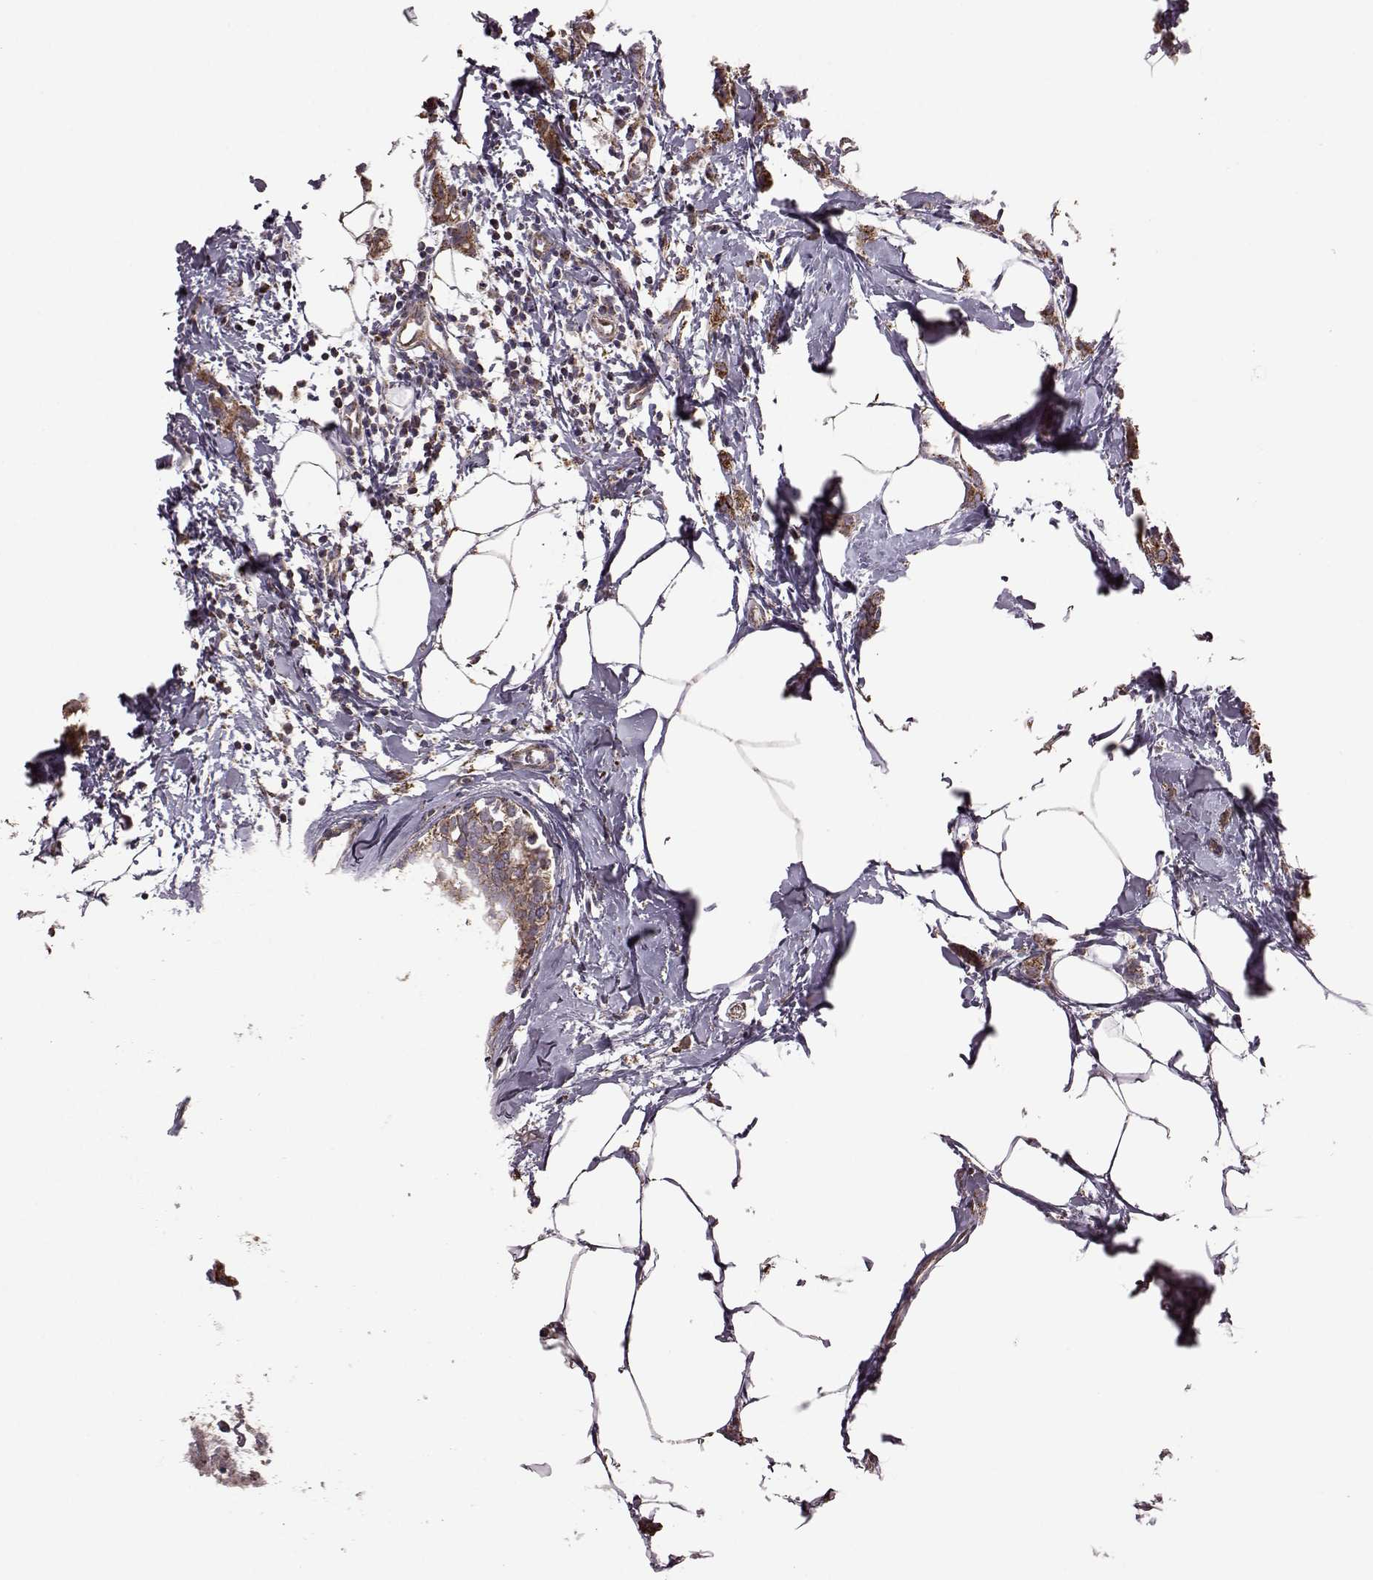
{"staining": {"intensity": "strong", "quantity": ">75%", "location": "cytoplasmic/membranous"}, "tissue": "breast cancer", "cell_type": "Tumor cells", "image_type": "cancer", "snomed": [{"axis": "morphology", "description": "Duct carcinoma"}, {"axis": "topography", "description": "Breast"}], "caption": "A high amount of strong cytoplasmic/membranous expression is present in about >75% of tumor cells in breast intraductal carcinoma tissue.", "gene": "PUDP", "patient": {"sex": "female", "age": 40}}